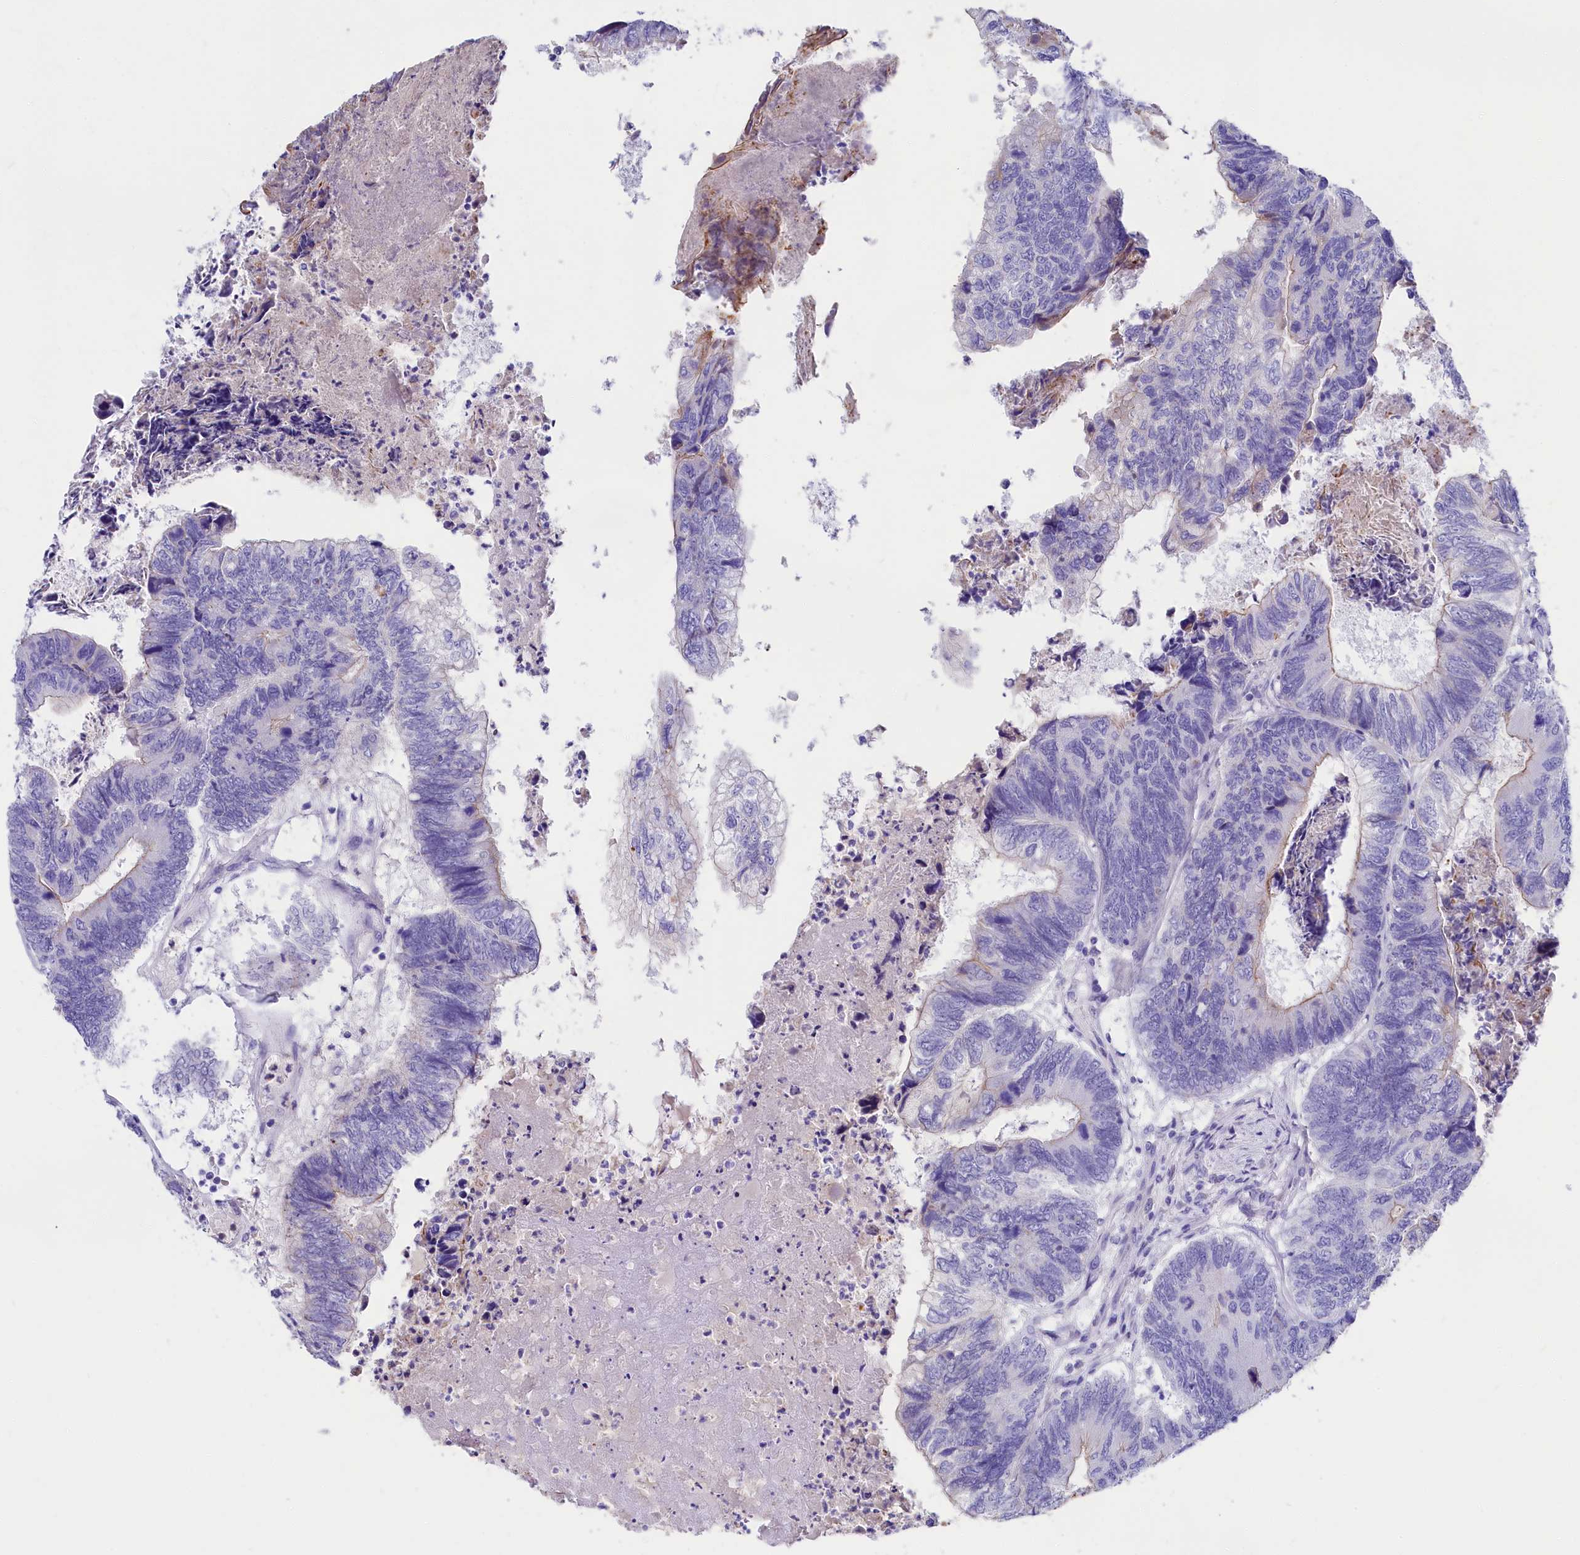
{"staining": {"intensity": "negative", "quantity": "none", "location": "none"}, "tissue": "colorectal cancer", "cell_type": "Tumor cells", "image_type": "cancer", "snomed": [{"axis": "morphology", "description": "Adenocarcinoma, NOS"}, {"axis": "topography", "description": "Colon"}], "caption": "Adenocarcinoma (colorectal) was stained to show a protein in brown. There is no significant positivity in tumor cells.", "gene": "SULT2A1", "patient": {"sex": "female", "age": 67}}